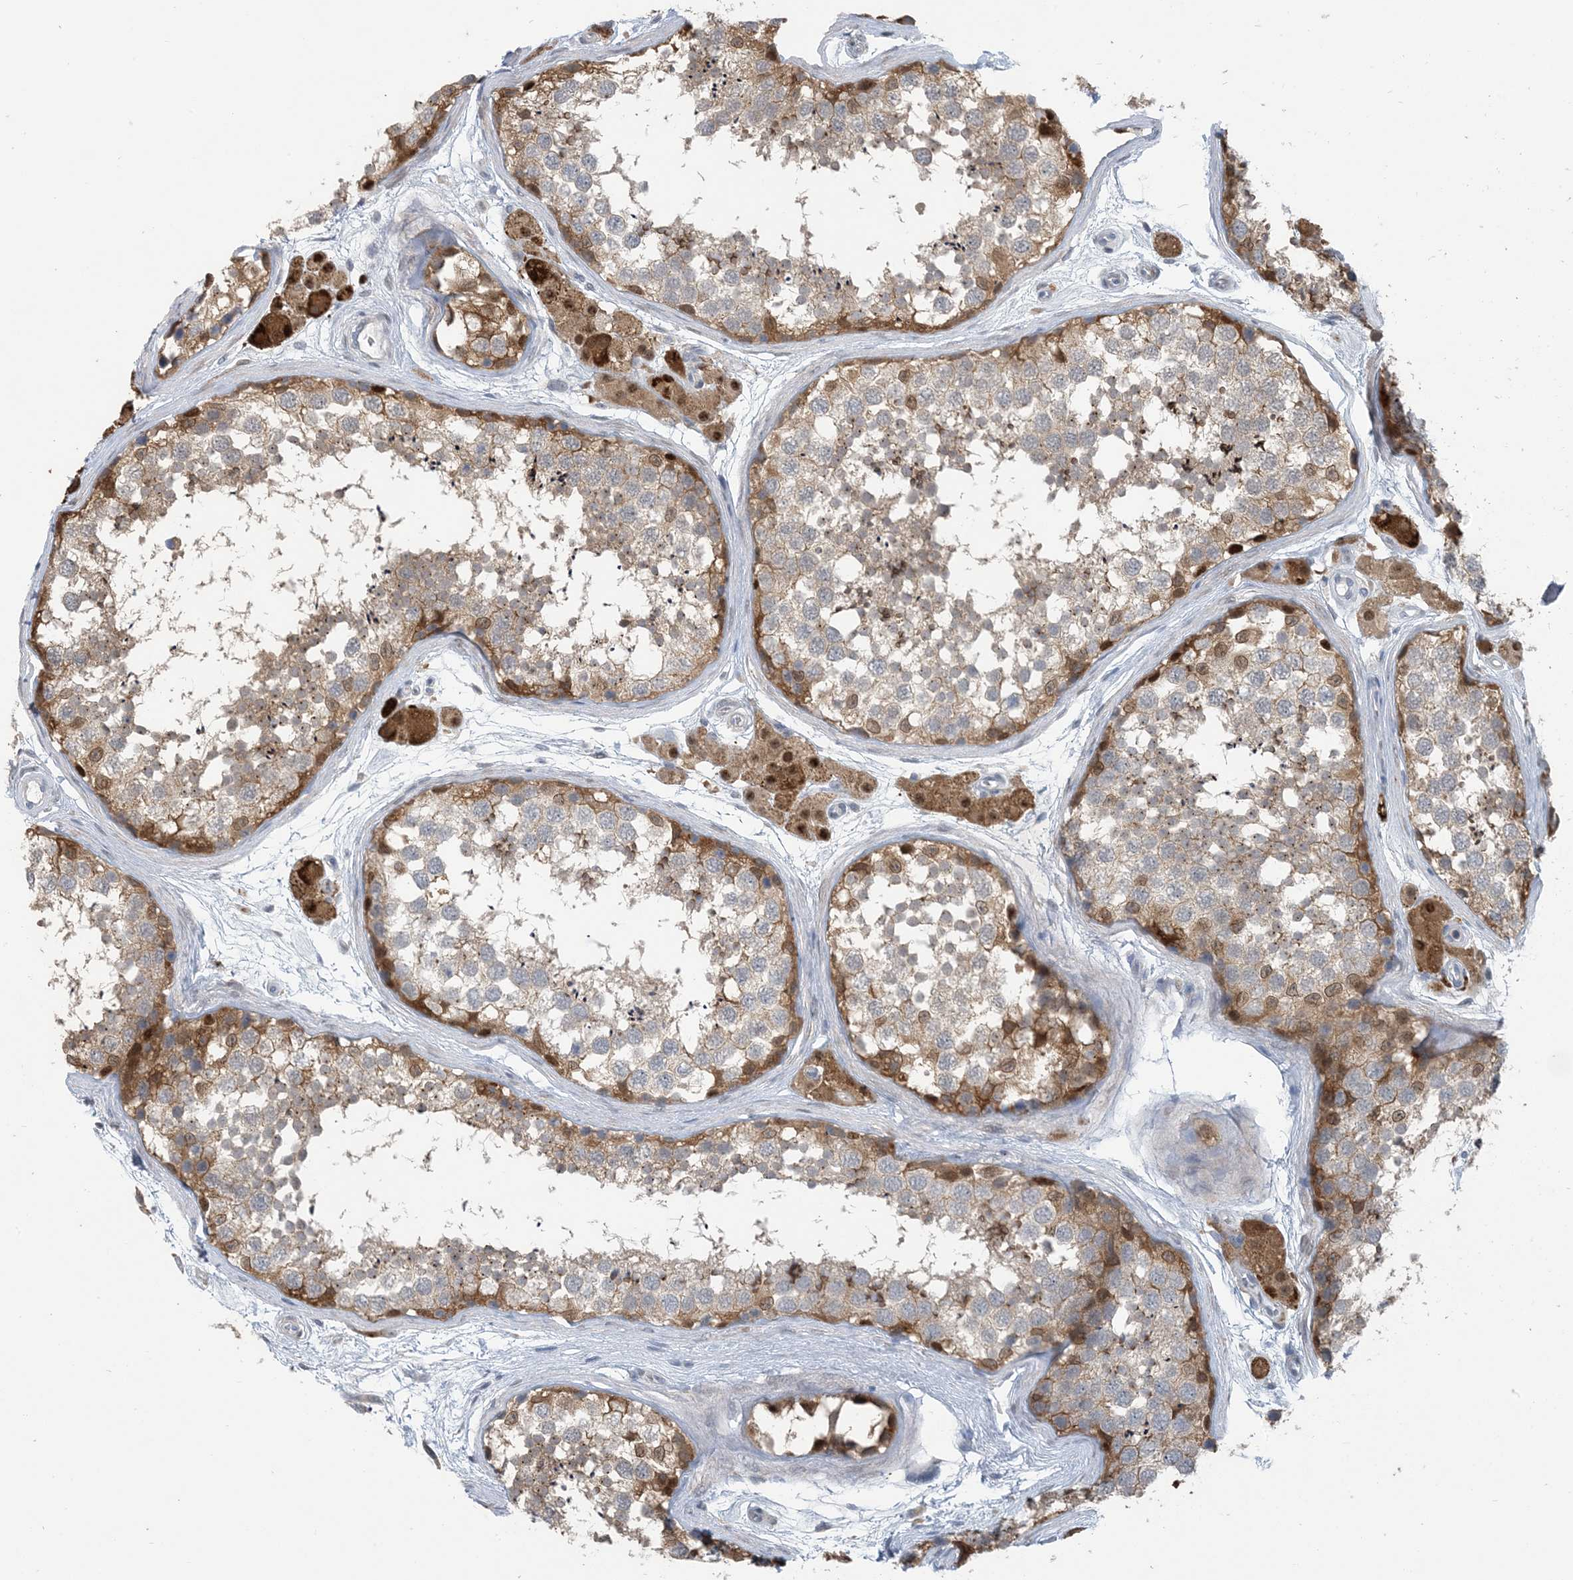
{"staining": {"intensity": "moderate", "quantity": "25%-75%", "location": "cytoplasmic/membranous,nuclear"}, "tissue": "testis", "cell_type": "Cells in seminiferous ducts", "image_type": "normal", "snomed": [{"axis": "morphology", "description": "Normal tissue, NOS"}, {"axis": "topography", "description": "Testis"}], "caption": "Immunohistochemistry (IHC) (DAB) staining of unremarkable human testis reveals moderate cytoplasmic/membranous,nuclear protein staining in approximately 25%-75% of cells in seminiferous ducts. The protein is stained brown, and the nuclei are stained in blue (DAB IHC with brightfield microscopy, high magnification).", "gene": "ZC3H12A", "patient": {"sex": "male", "age": 56}}